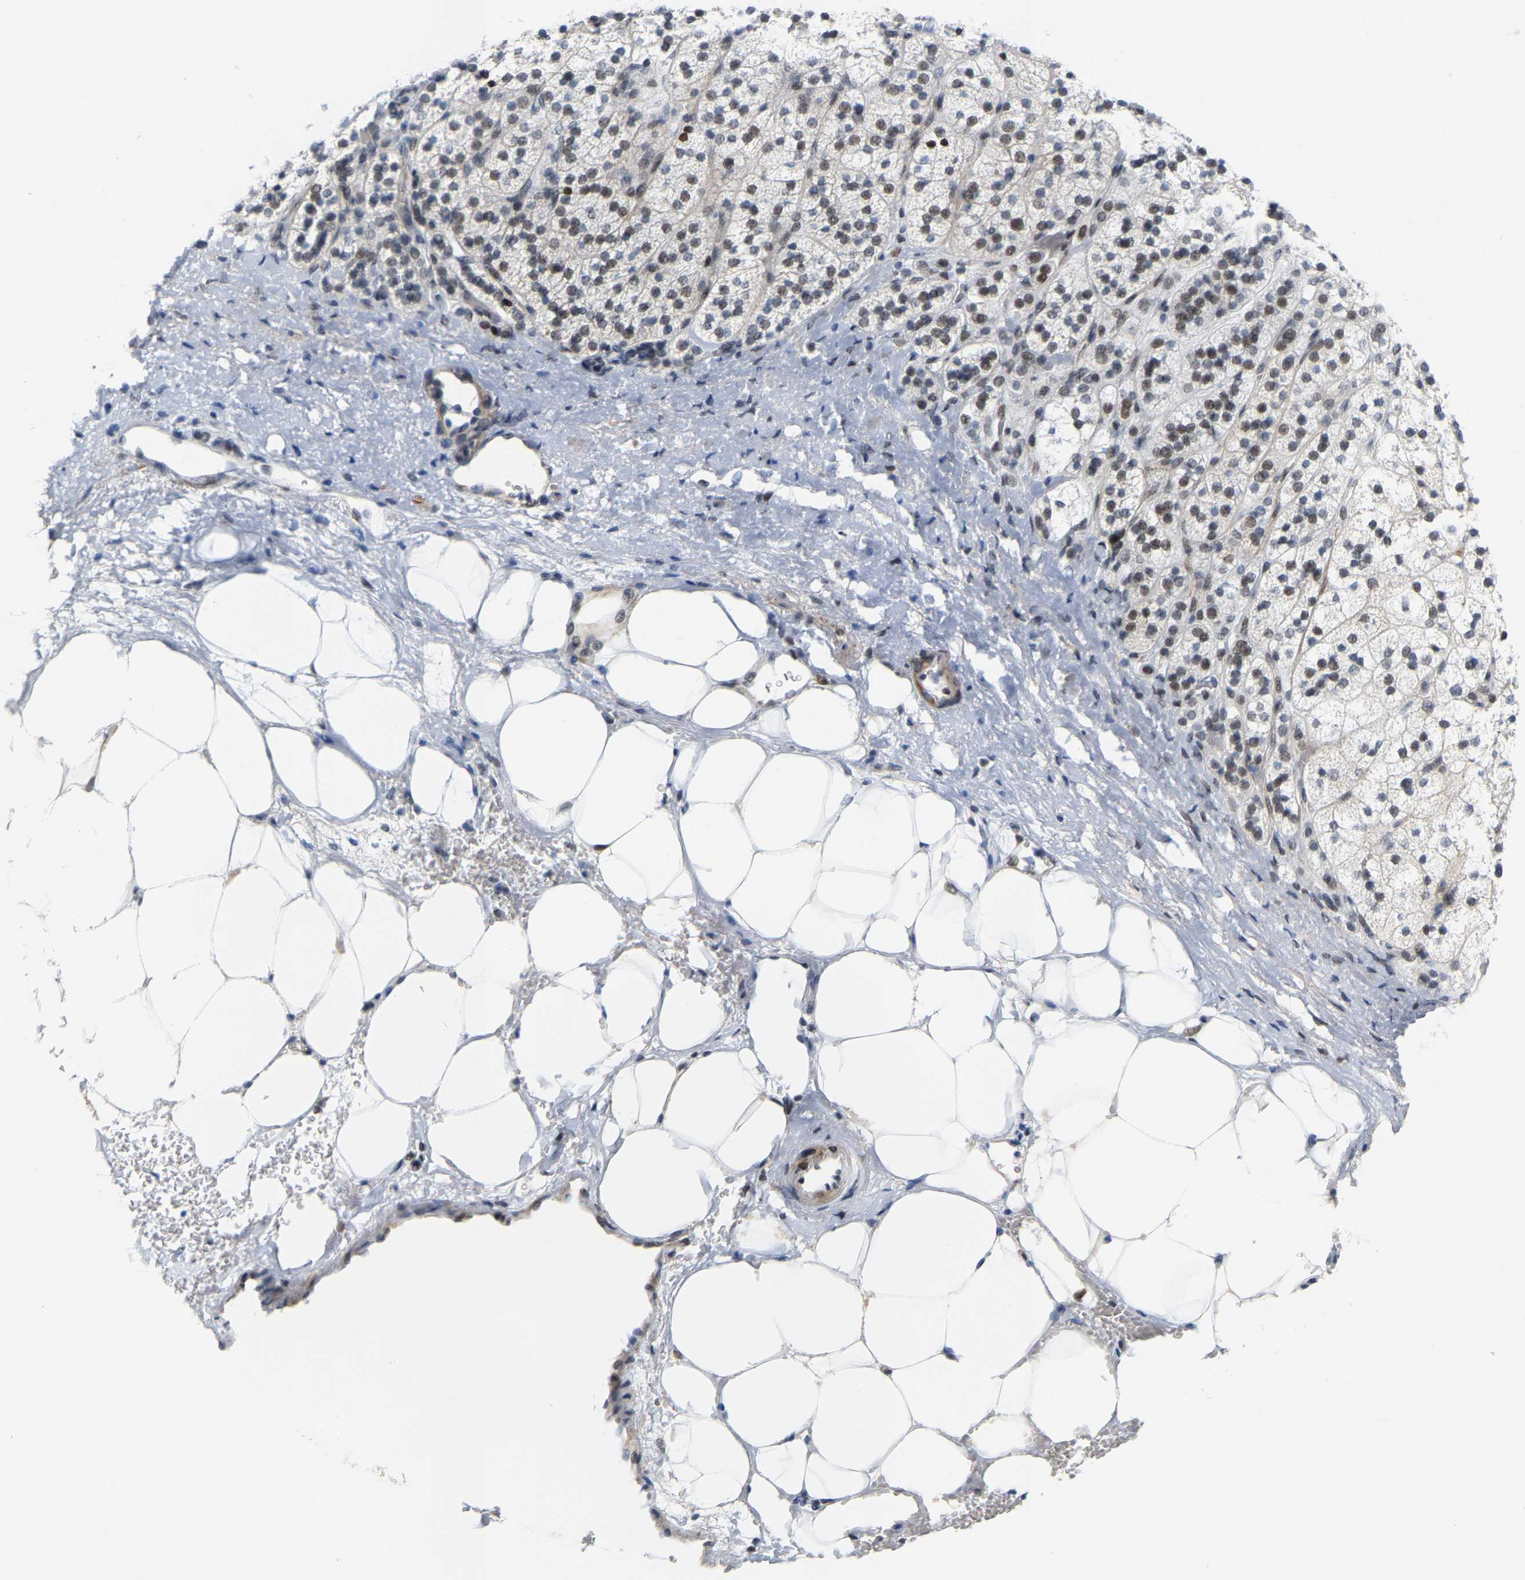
{"staining": {"intensity": "weak", "quantity": ">75%", "location": "nuclear"}, "tissue": "adrenal gland", "cell_type": "Glandular cells", "image_type": "normal", "snomed": [{"axis": "morphology", "description": "Normal tissue, NOS"}, {"axis": "topography", "description": "Adrenal gland"}], "caption": "The immunohistochemical stain highlights weak nuclear staining in glandular cells of benign adrenal gland. Using DAB (brown) and hematoxylin (blue) stains, captured at high magnification using brightfield microscopy.", "gene": "FAM180A", "patient": {"sex": "male", "age": 56}}